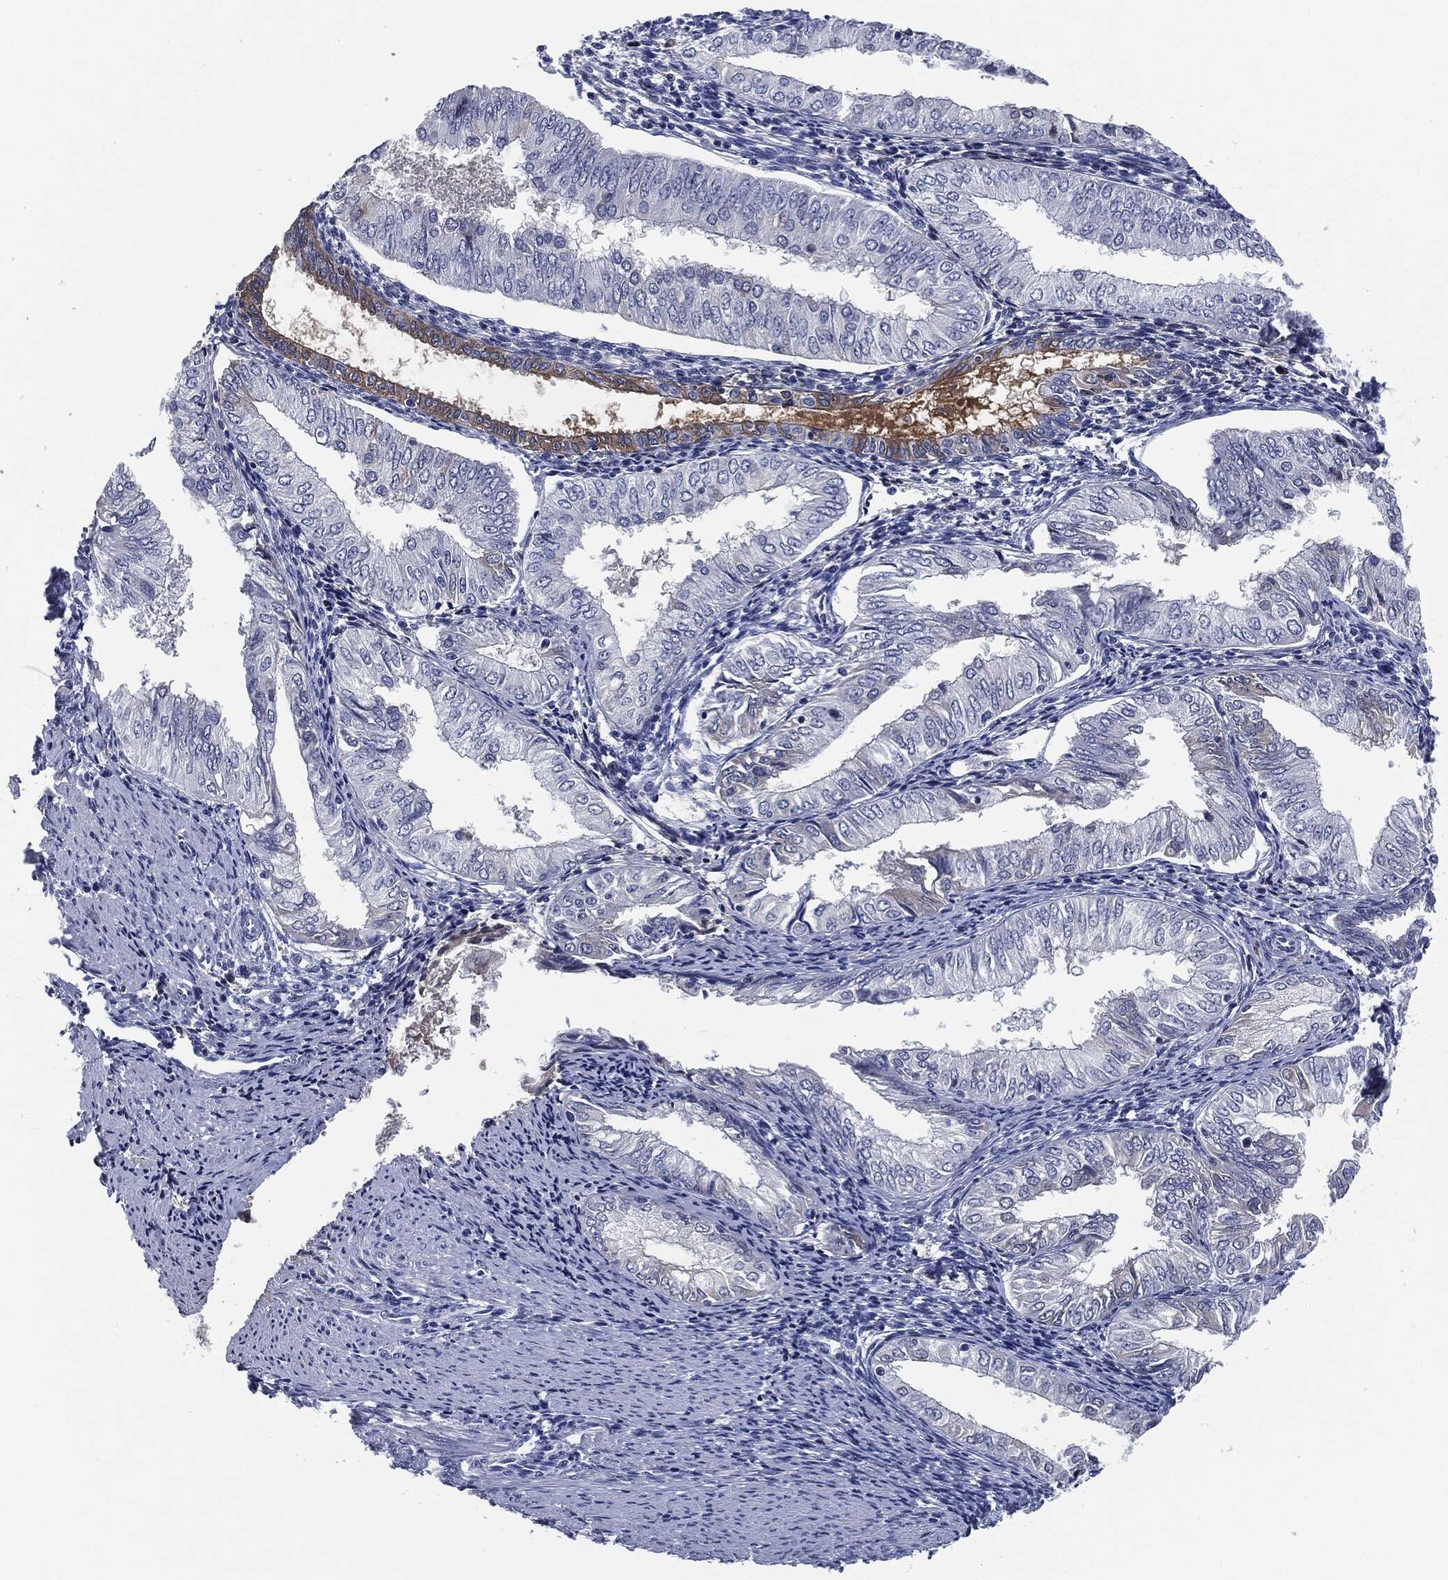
{"staining": {"intensity": "negative", "quantity": "none", "location": "none"}, "tissue": "endometrial cancer", "cell_type": "Tumor cells", "image_type": "cancer", "snomed": [{"axis": "morphology", "description": "Adenocarcinoma, NOS"}, {"axis": "topography", "description": "Endometrium"}], "caption": "Endometrial cancer was stained to show a protein in brown. There is no significant staining in tumor cells. (DAB (3,3'-diaminobenzidine) immunohistochemistry visualized using brightfield microscopy, high magnification).", "gene": "SIGLEC7", "patient": {"sex": "female", "age": 53}}